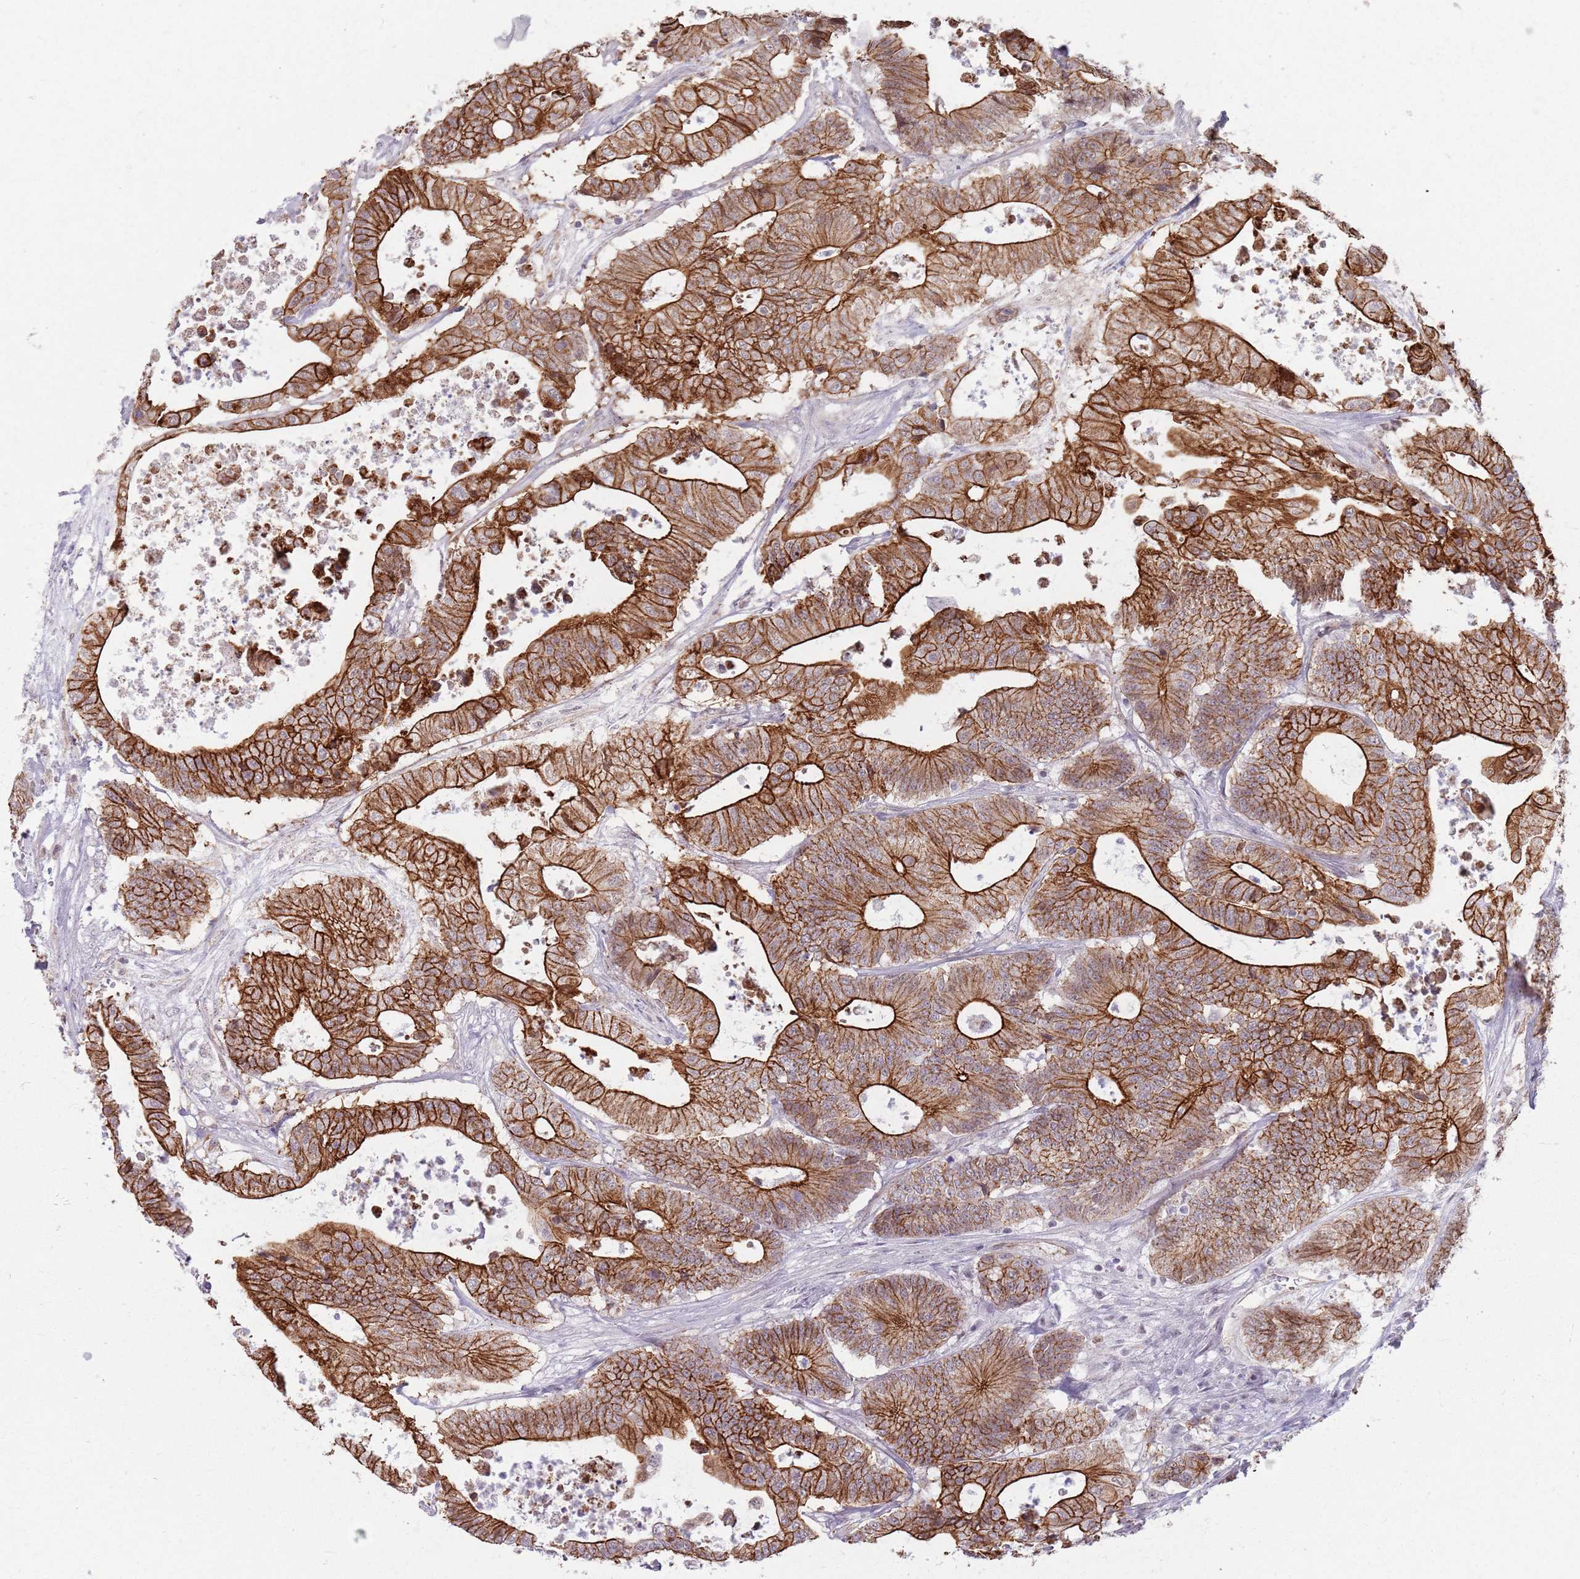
{"staining": {"intensity": "strong", "quantity": ">75%", "location": "cytoplasmic/membranous"}, "tissue": "colorectal cancer", "cell_type": "Tumor cells", "image_type": "cancer", "snomed": [{"axis": "morphology", "description": "Adenocarcinoma, NOS"}, {"axis": "topography", "description": "Colon"}], "caption": "Immunohistochemistry image of neoplastic tissue: human colorectal adenocarcinoma stained using immunohistochemistry reveals high levels of strong protein expression localized specifically in the cytoplasmic/membranous of tumor cells, appearing as a cytoplasmic/membranous brown color.", "gene": "KCNA5", "patient": {"sex": "female", "age": 84}}